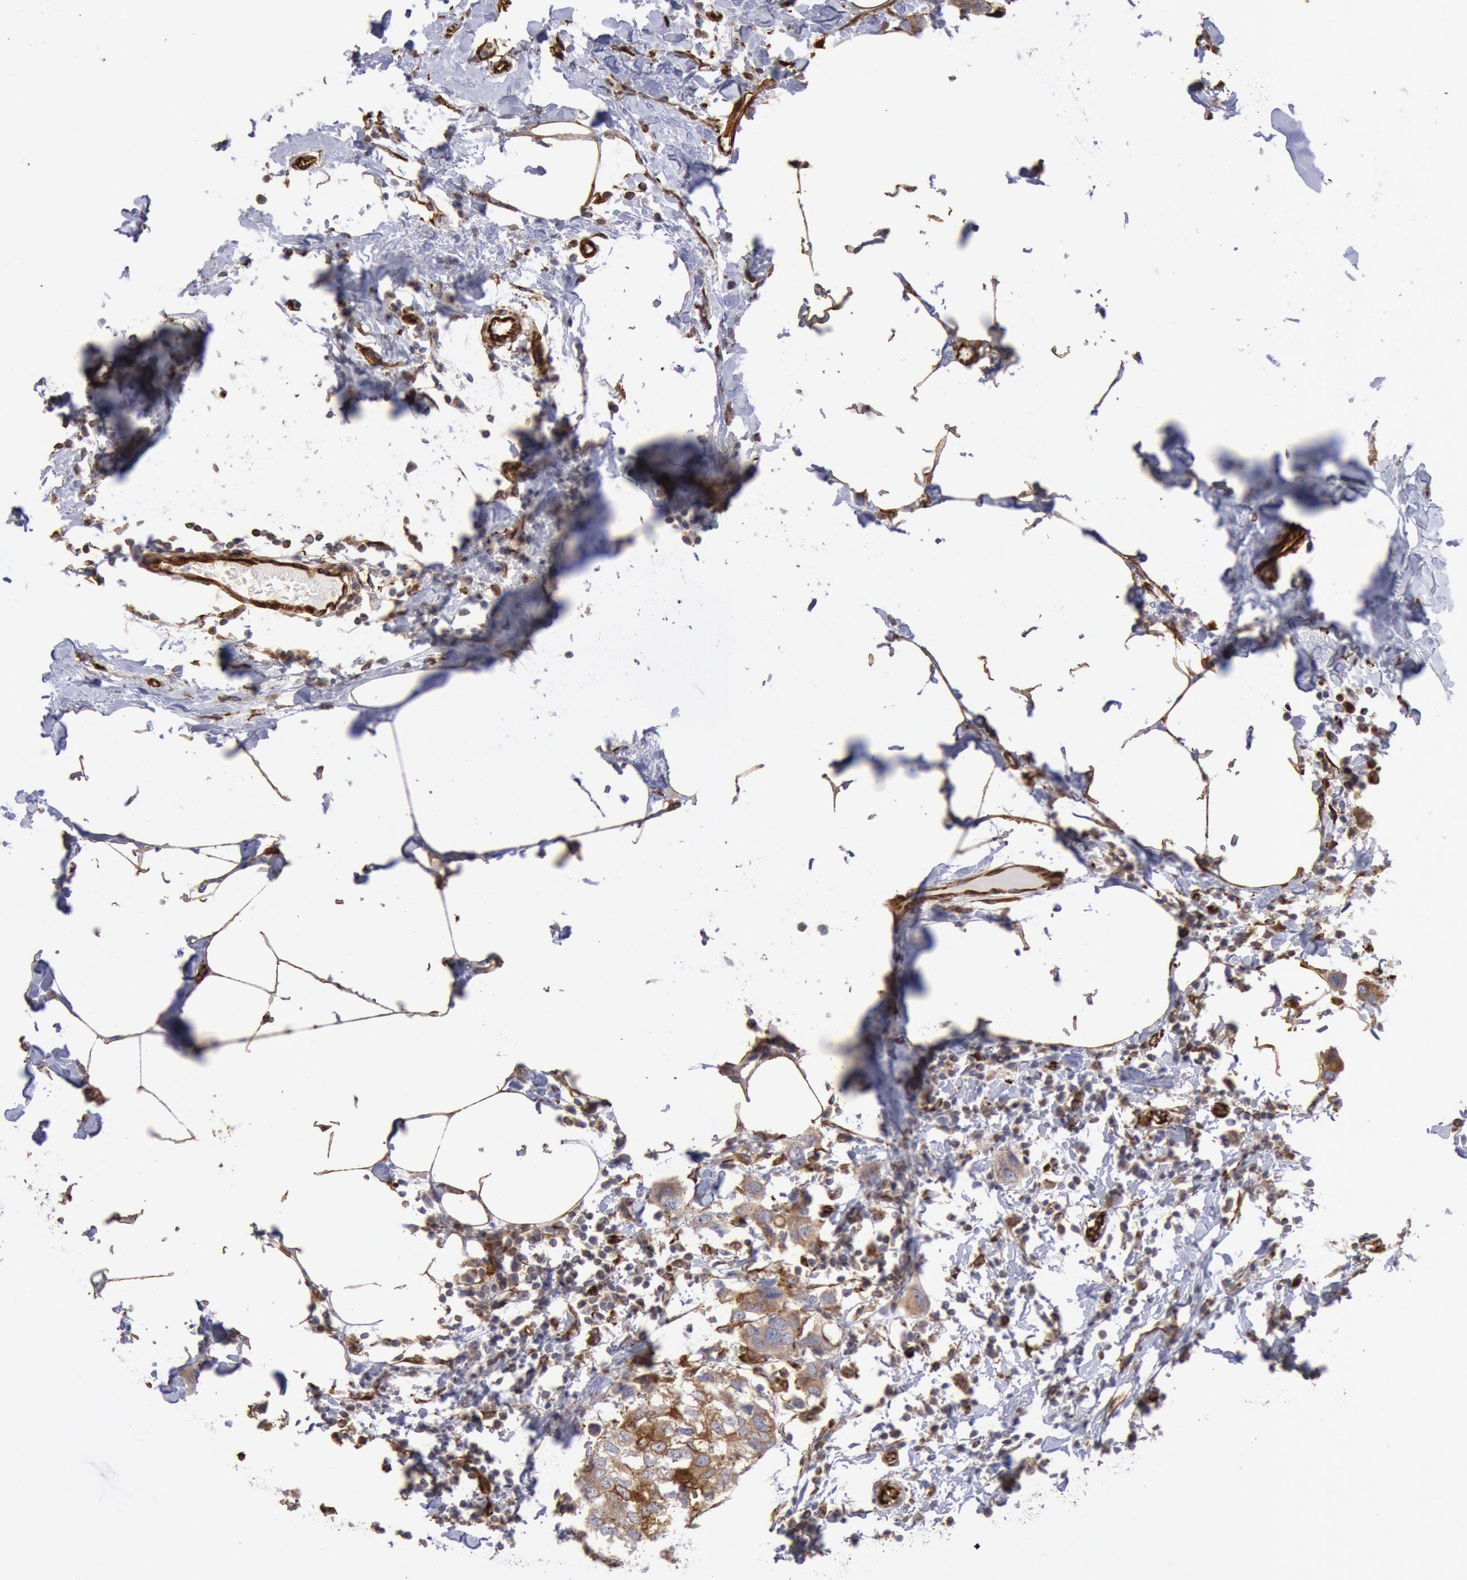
{"staining": {"intensity": "weak", "quantity": ">75%", "location": "cytoplasmic/membranous"}, "tissue": "breast cancer", "cell_type": "Tumor cells", "image_type": "cancer", "snomed": [{"axis": "morphology", "description": "Normal tissue, NOS"}, {"axis": "morphology", "description": "Duct carcinoma"}, {"axis": "topography", "description": "Breast"}], "caption": "About >75% of tumor cells in human breast intraductal carcinoma demonstrate weak cytoplasmic/membranous protein staining as visualized by brown immunohistochemical staining.", "gene": "RNF139", "patient": {"sex": "female", "age": 50}}